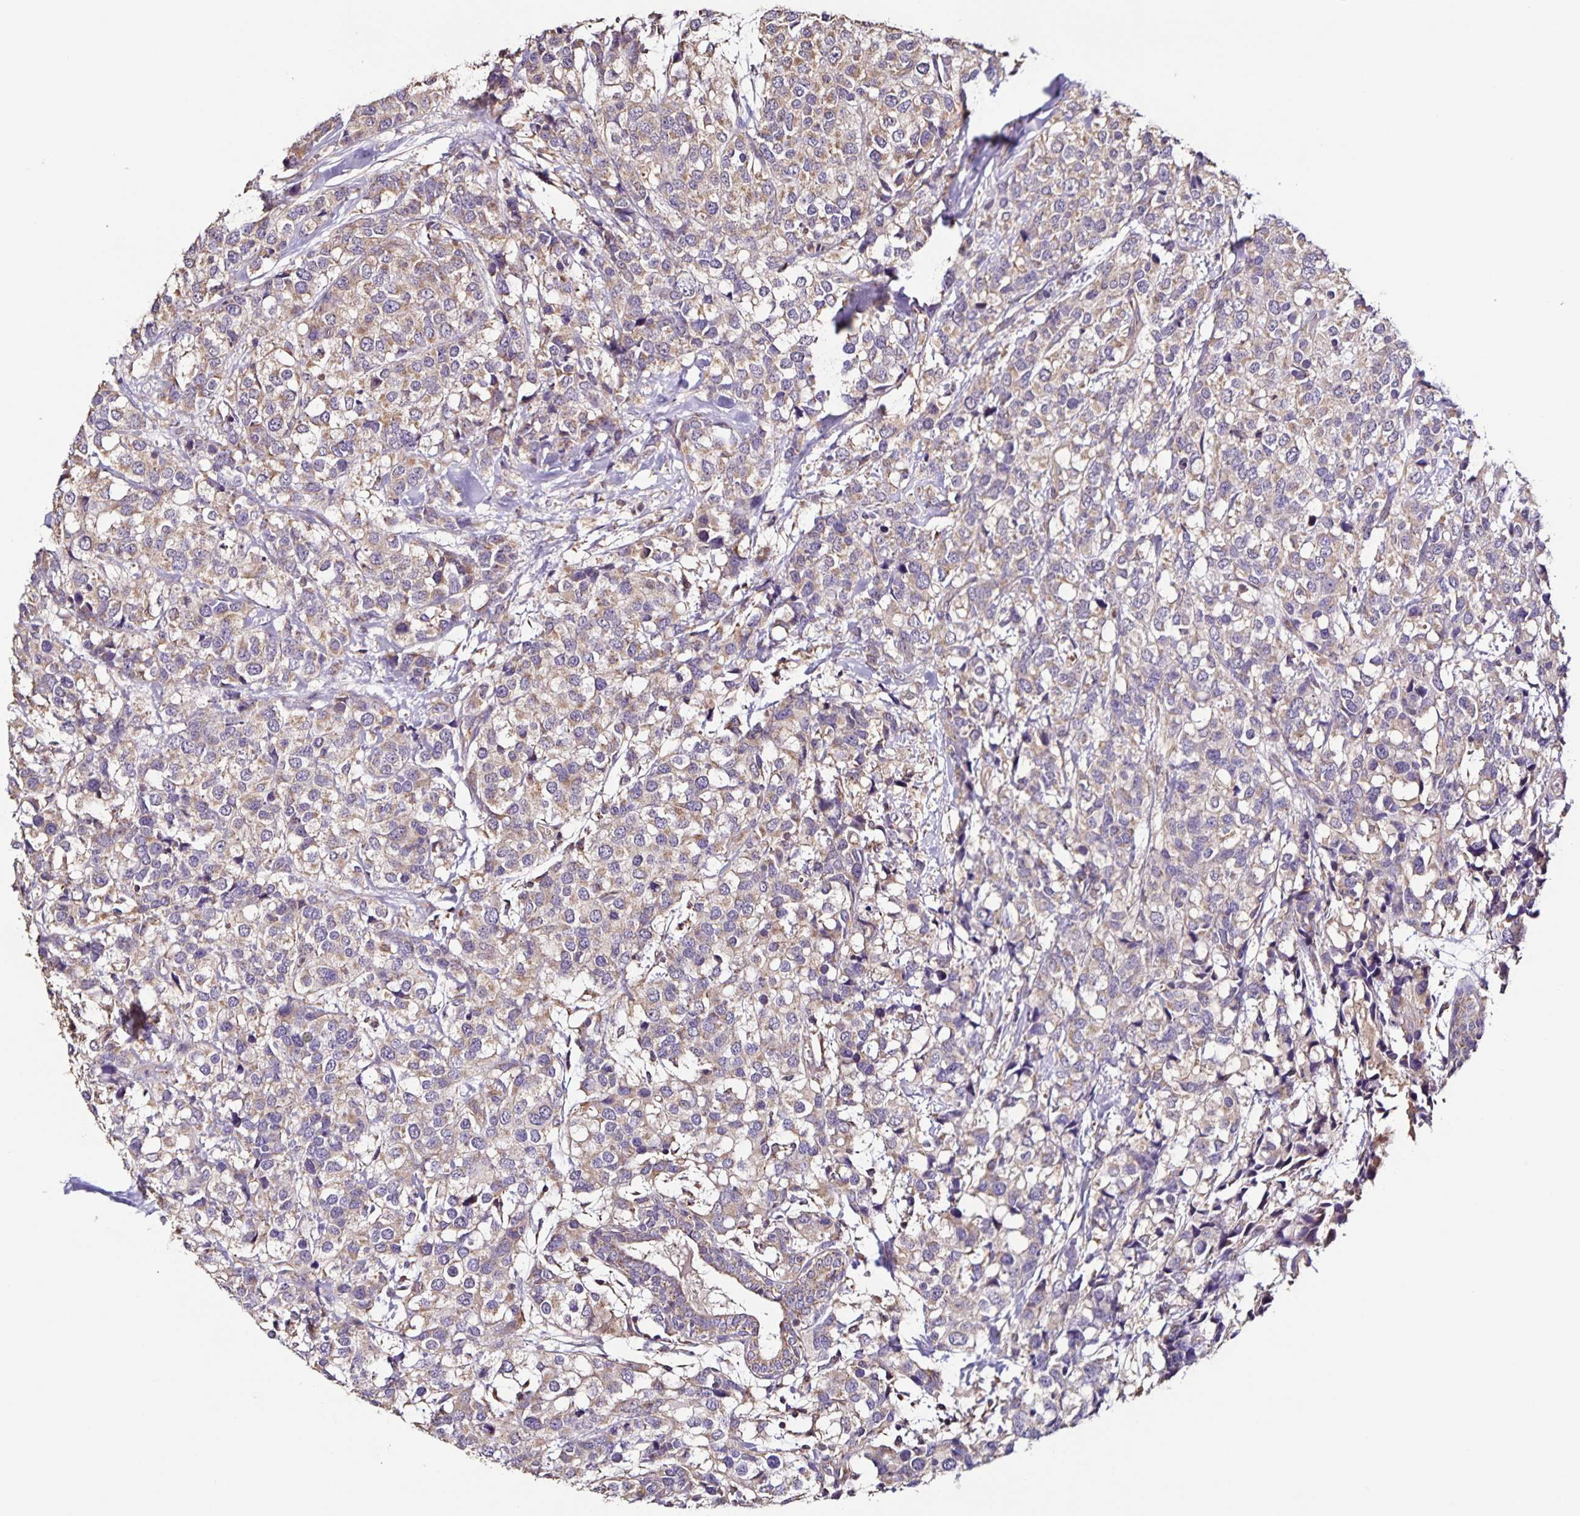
{"staining": {"intensity": "weak", "quantity": ">75%", "location": "cytoplasmic/membranous"}, "tissue": "breast cancer", "cell_type": "Tumor cells", "image_type": "cancer", "snomed": [{"axis": "morphology", "description": "Lobular carcinoma"}, {"axis": "topography", "description": "Breast"}], "caption": "Breast lobular carcinoma stained for a protein reveals weak cytoplasmic/membranous positivity in tumor cells.", "gene": "MAN1A1", "patient": {"sex": "female", "age": 59}}